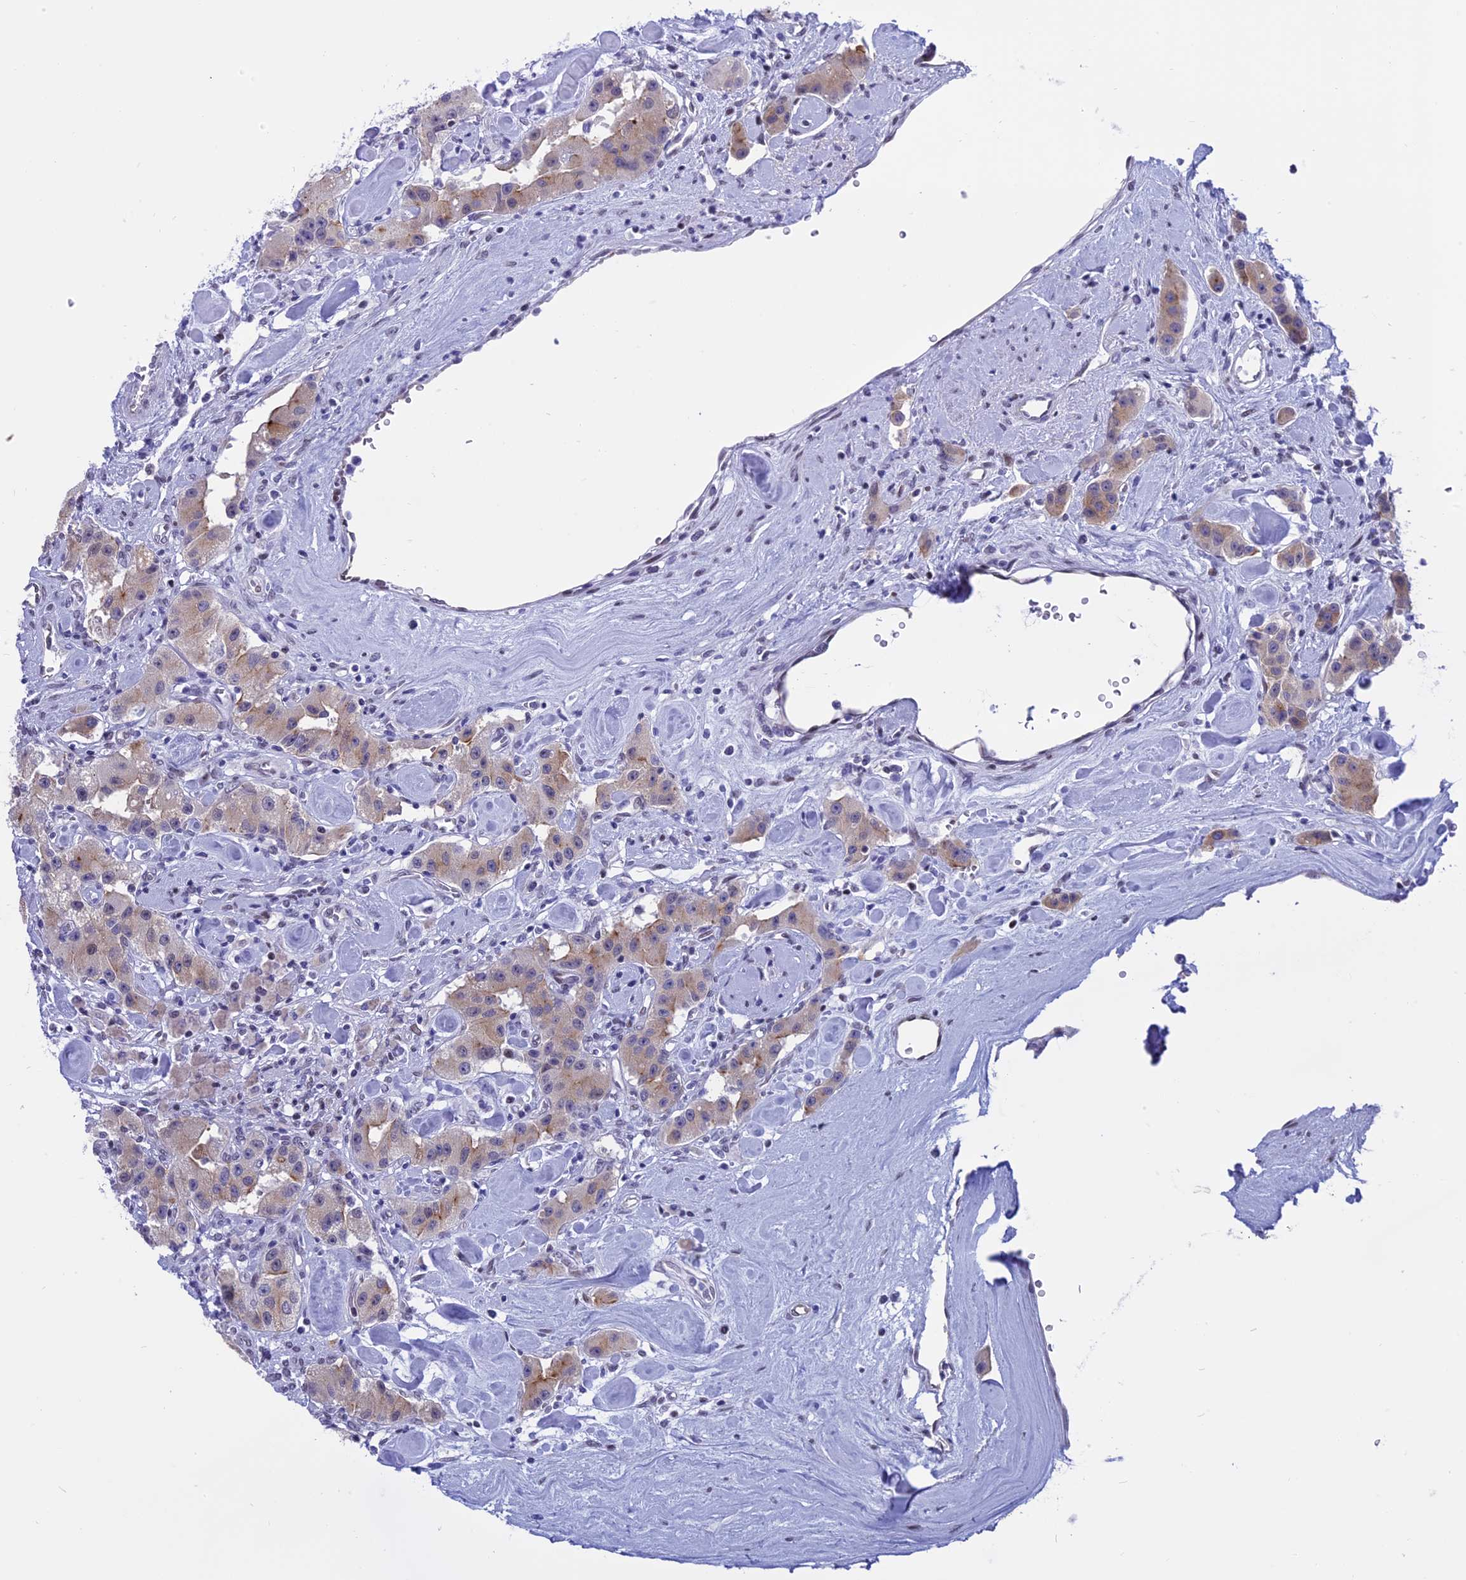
{"staining": {"intensity": "moderate", "quantity": "<25%", "location": "cytoplasmic/membranous"}, "tissue": "carcinoid", "cell_type": "Tumor cells", "image_type": "cancer", "snomed": [{"axis": "morphology", "description": "Carcinoid, malignant, NOS"}, {"axis": "topography", "description": "Pancreas"}], "caption": "Immunohistochemical staining of carcinoid (malignant) reveals low levels of moderate cytoplasmic/membranous staining in about <25% of tumor cells.", "gene": "SPIRE2", "patient": {"sex": "male", "age": 41}}